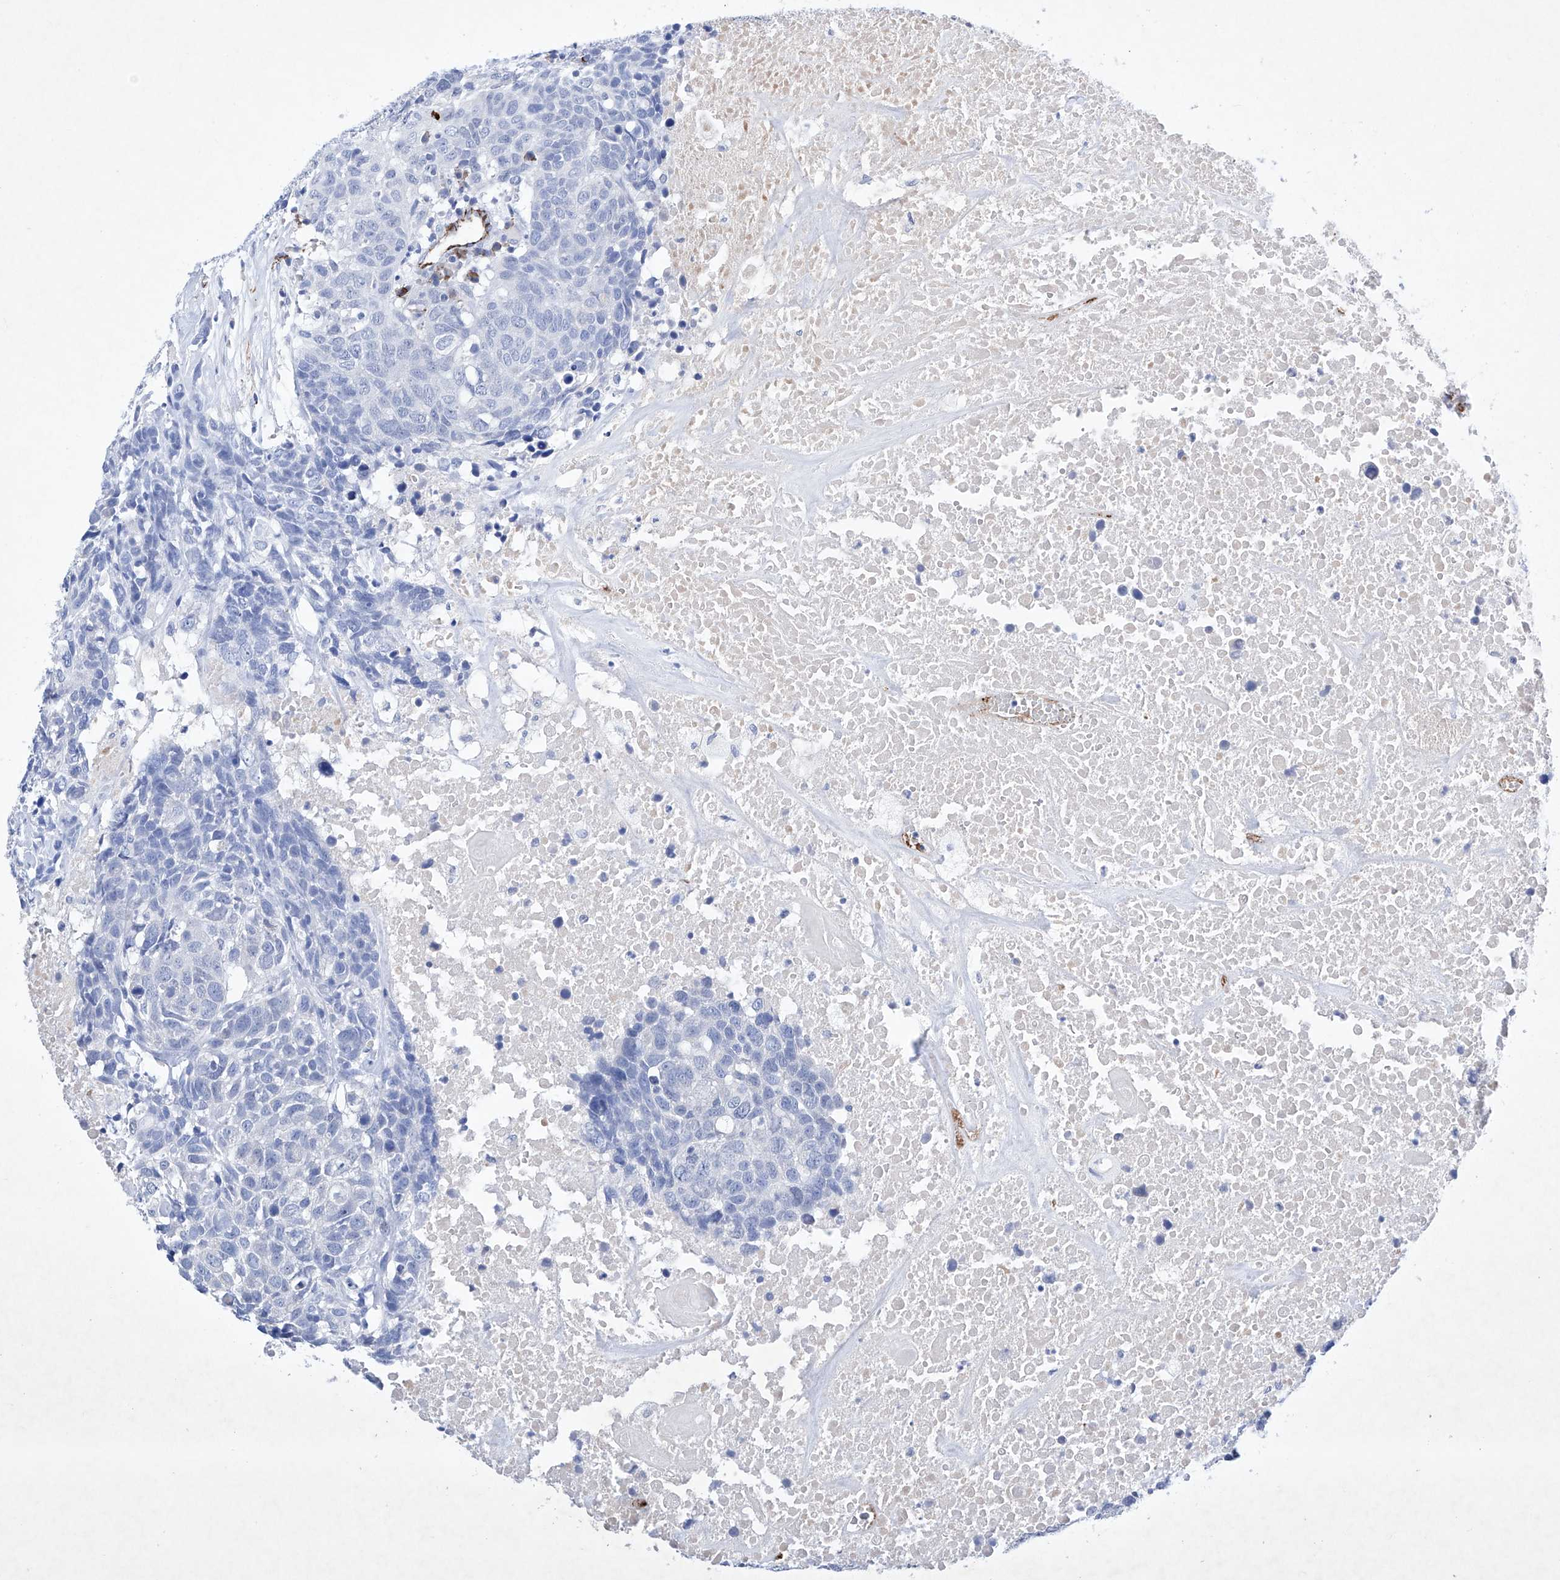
{"staining": {"intensity": "negative", "quantity": "none", "location": "none"}, "tissue": "head and neck cancer", "cell_type": "Tumor cells", "image_type": "cancer", "snomed": [{"axis": "morphology", "description": "Squamous cell carcinoma, NOS"}, {"axis": "topography", "description": "Head-Neck"}], "caption": "The image demonstrates no significant expression in tumor cells of squamous cell carcinoma (head and neck).", "gene": "ETV7", "patient": {"sex": "male", "age": 66}}